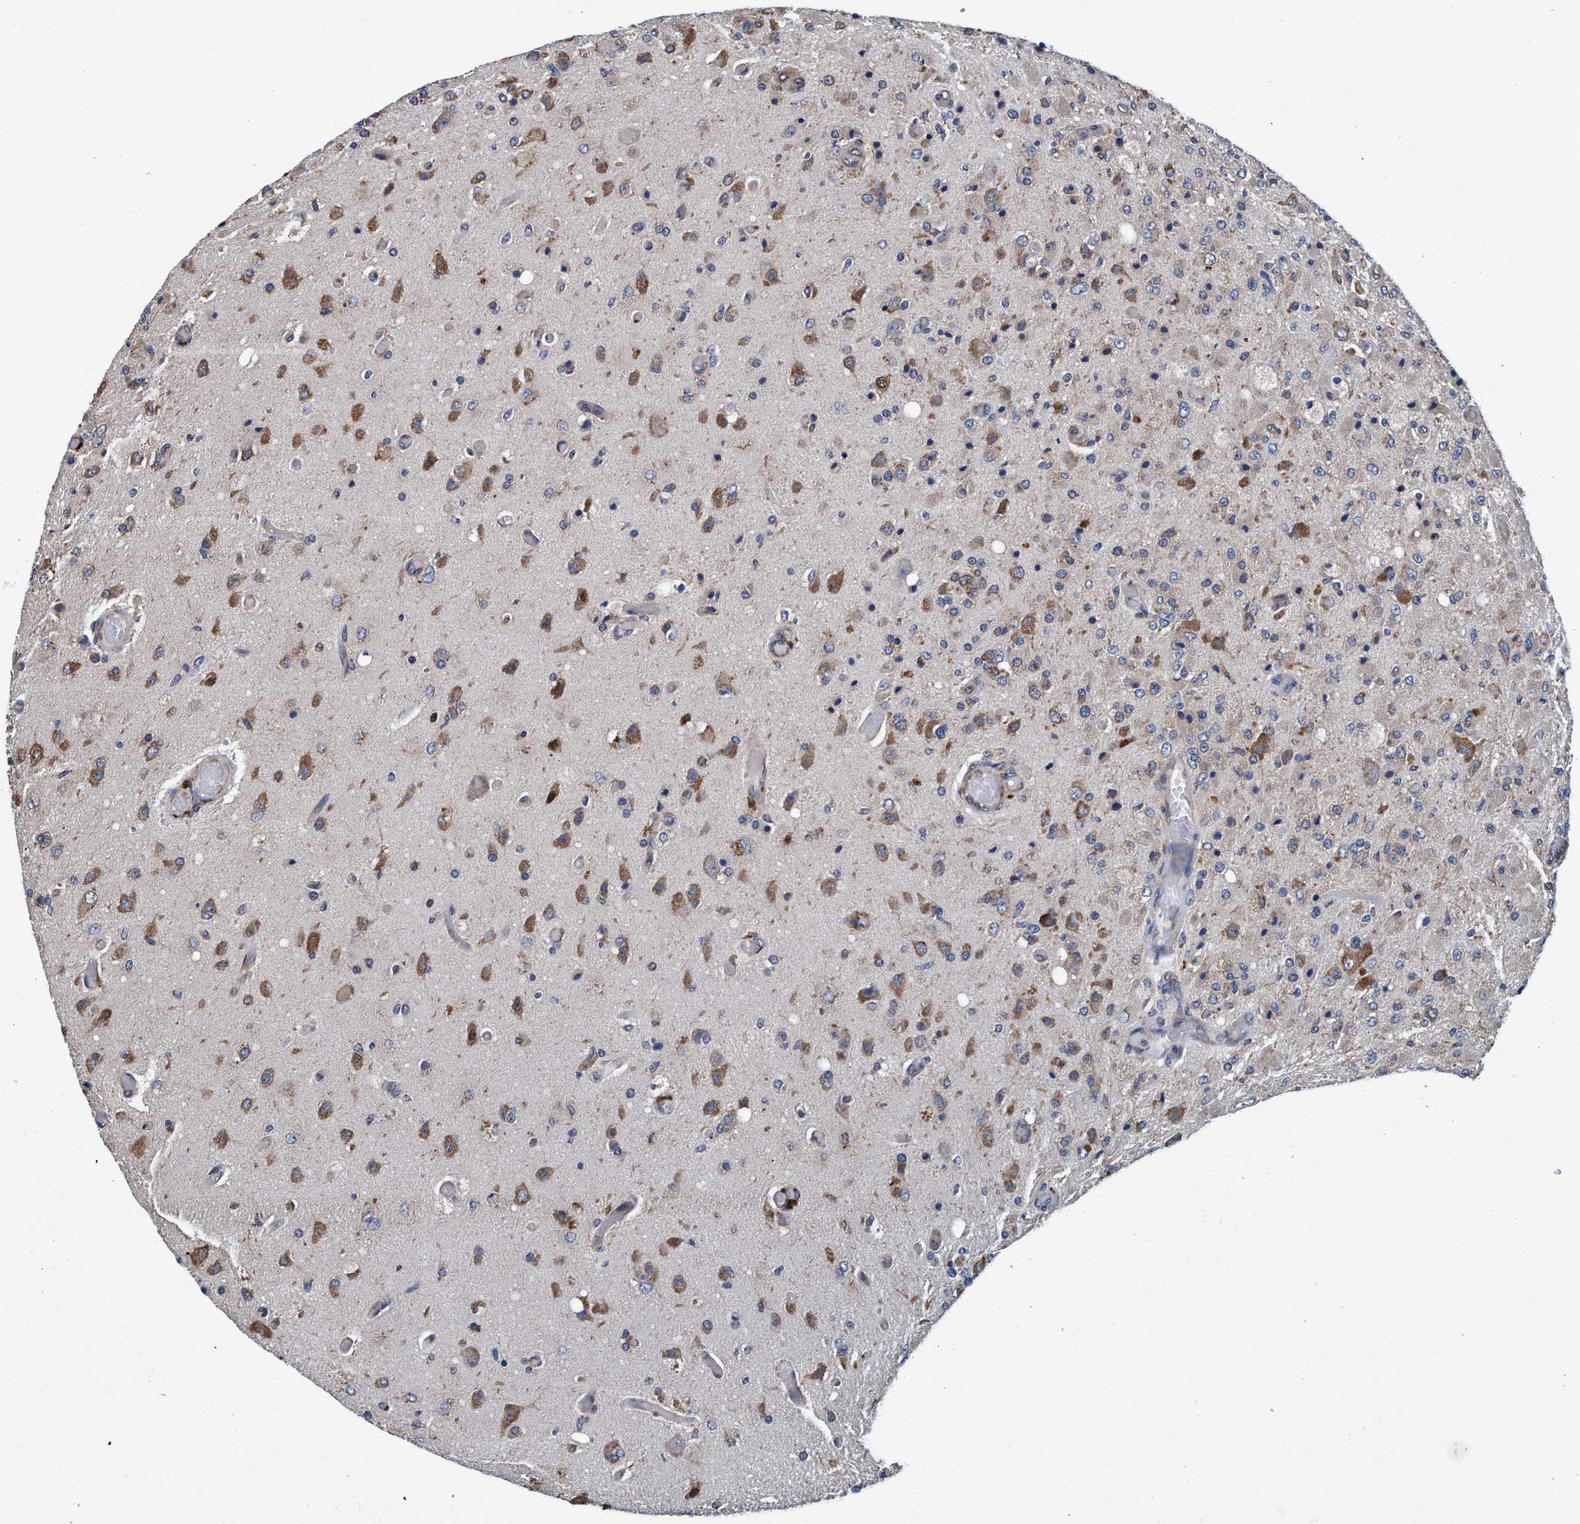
{"staining": {"intensity": "weak", "quantity": "25%-75%", "location": "cytoplasmic/membranous"}, "tissue": "glioma", "cell_type": "Tumor cells", "image_type": "cancer", "snomed": [{"axis": "morphology", "description": "Normal tissue, NOS"}, {"axis": "morphology", "description": "Glioma, malignant, High grade"}, {"axis": "topography", "description": "Cerebral cortex"}], "caption": "About 25%-75% of tumor cells in human high-grade glioma (malignant) display weak cytoplasmic/membranous protein staining as visualized by brown immunohistochemical staining.", "gene": "ENDOG", "patient": {"sex": "male", "age": 77}}